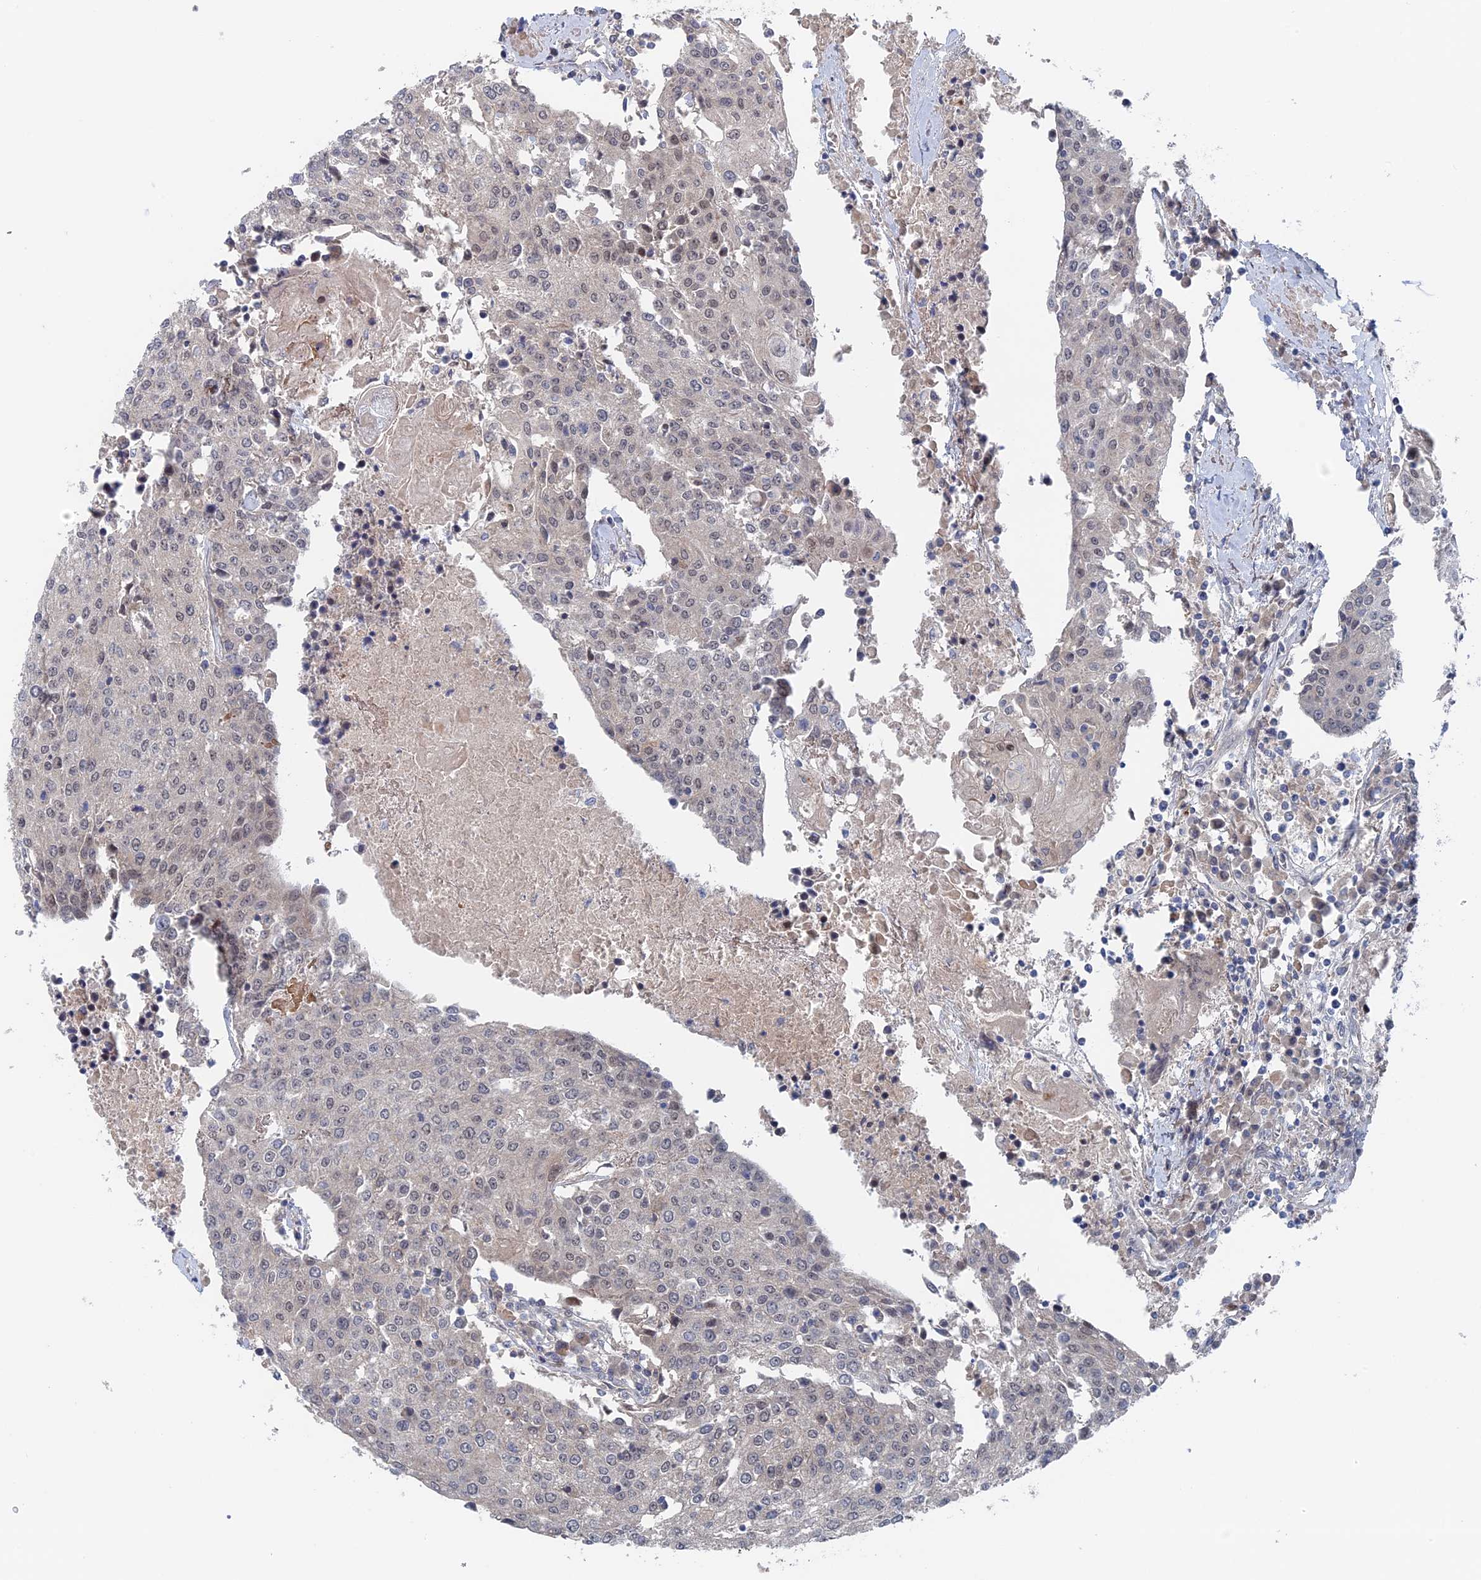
{"staining": {"intensity": "negative", "quantity": "none", "location": "none"}, "tissue": "urothelial cancer", "cell_type": "Tumor cells", "image_type": "cancer", "snomed": [{"axis": "morphology", "description": "Urothelial carcinoma, High grade"}, {"axis": "topography", "description": "Urinary bladder"}], "caption": "IHC histopathology image of urothelial carcinoma (high-grade) stained for a protein (brown), which displays no expression in tumor cells. Brightfield microscopy of immunohistochemistry stained with DAB (brown) and hematoxylin (blue), captured at high magnification.", "gene": "ELOVL6", "patient": {"sex": "female", "age": 85}}